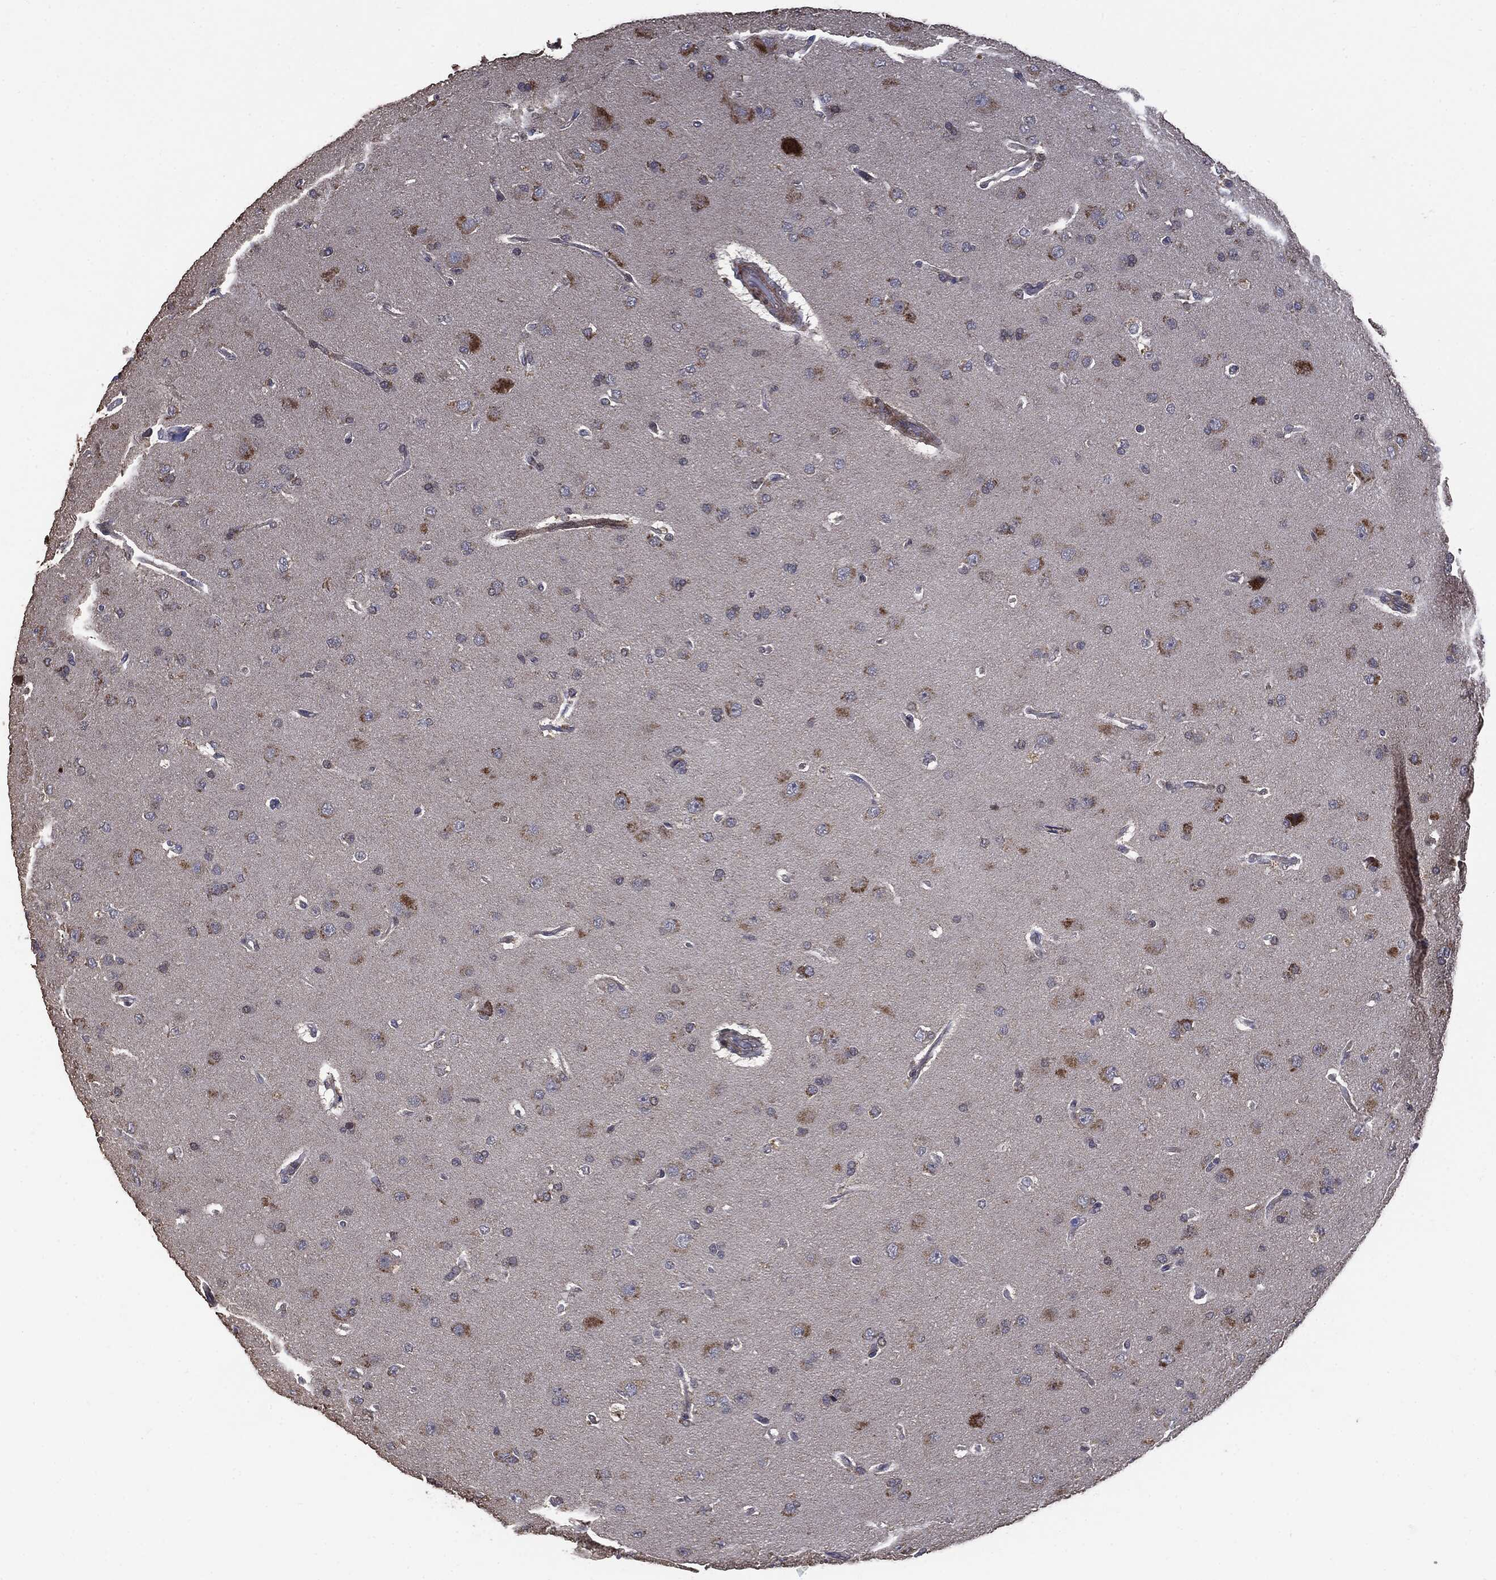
{"staining": {"intensity": "strong", "quantity": "<25%", "location": "cytoplasmic/membranous"}, "tissue": "glioma", "cell_type": "Tumor cells", "image_type": "cancer", "snomed": [{"axis": "morphology", "description": "Glioma, malignant, NOS"}, {"axis": "topography", "description": "Cerebral cortex"}], "caption": "Immunohistochemical staining of glioma (malignant) reveals strong cytoplasmic/membranous protein expression in about <25% of tumor cells.", "gene": "MTOR", "patient": {"sex": "male", "age": 58}}